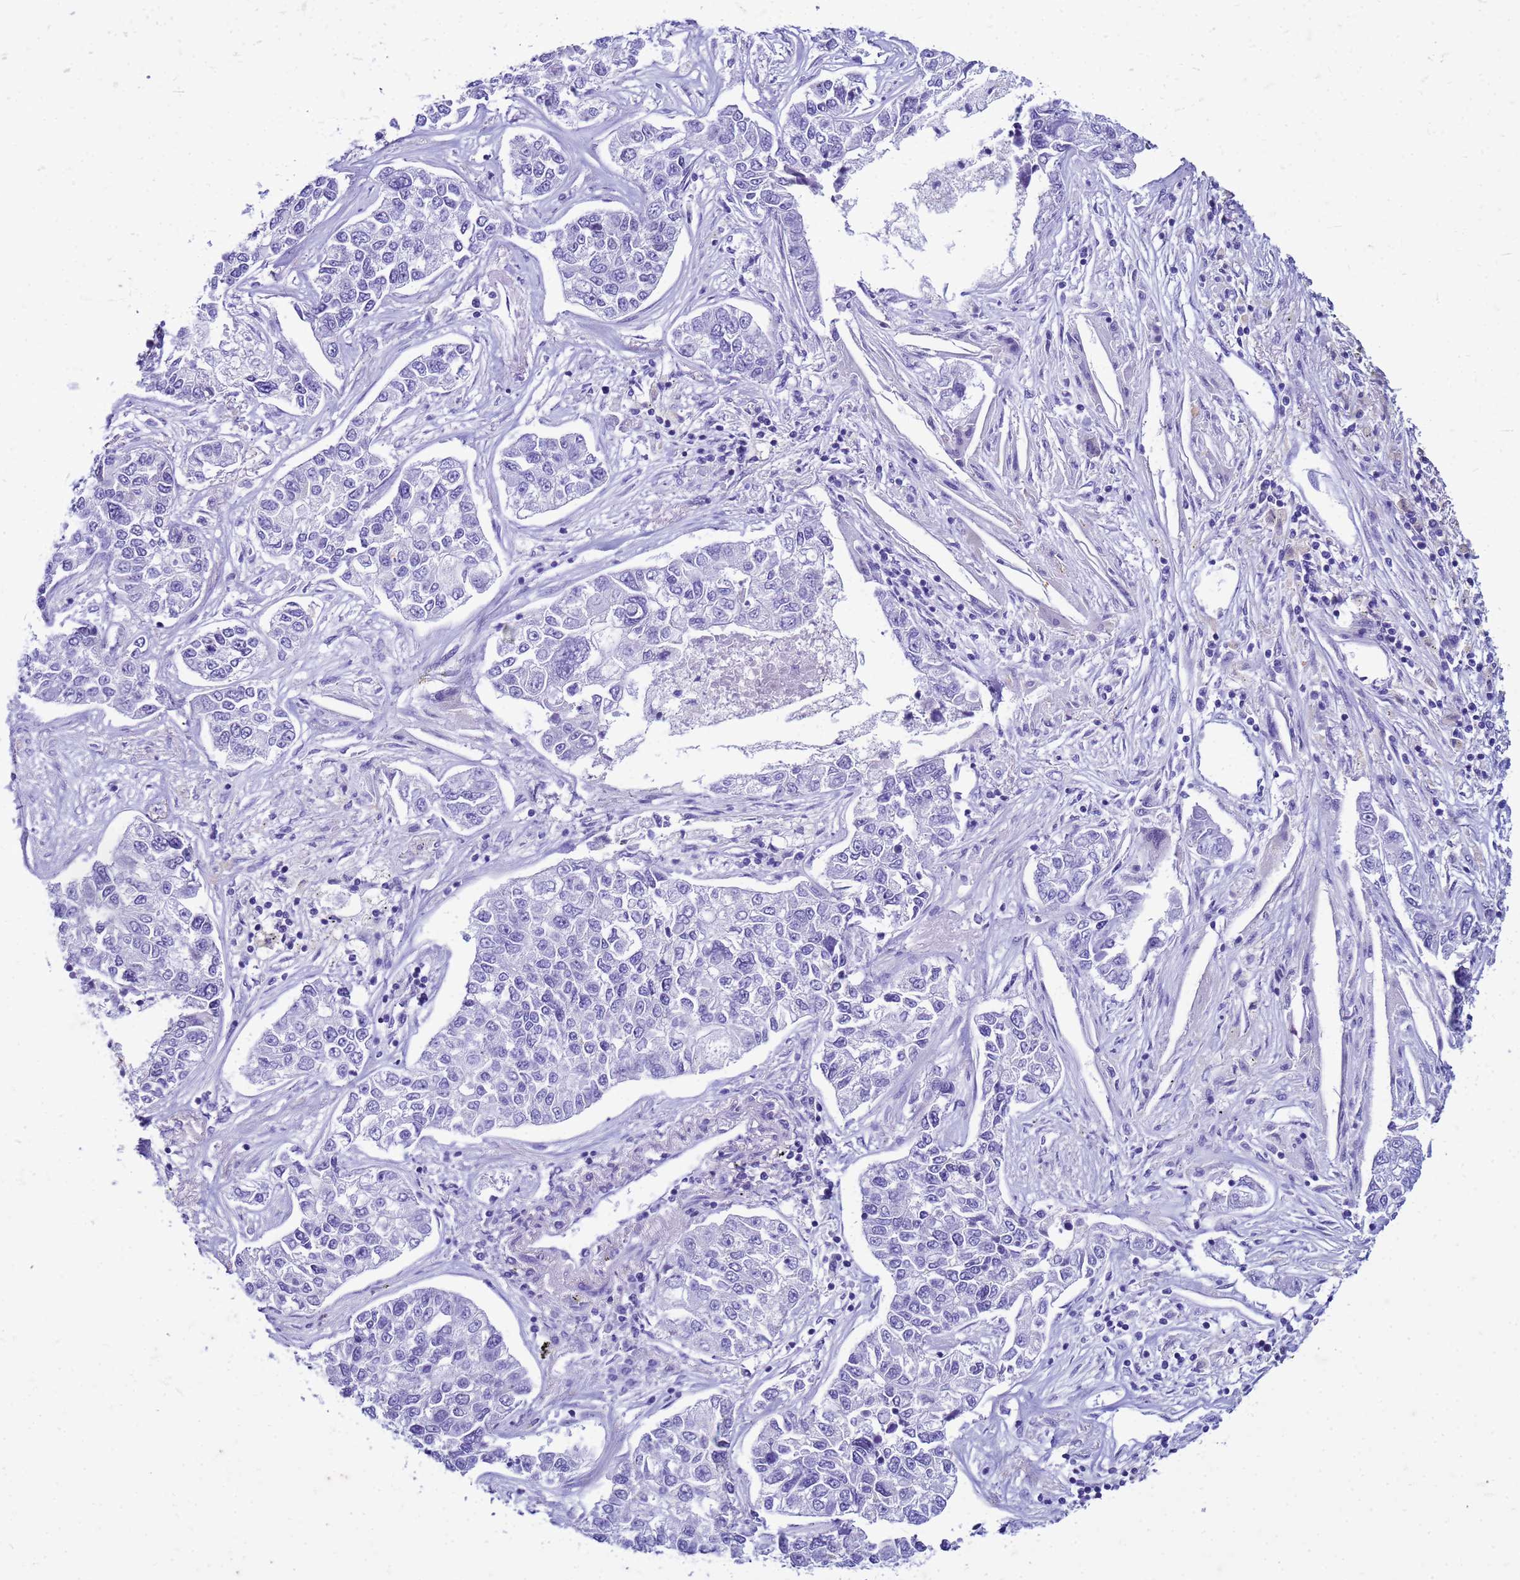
{"staining": {"intensity": "negative", "quantity": "none", "location": "none"}, "tissue": "lung cancer", "cell_type": "Tumor cells", "image_type": "cancer", "snomed": [{"axis": "morphology", "description": "Adenocarcinoma, NOS"}, {"axis": "topography", "description": "Lung"}], "caption": "Human lung adenocarcinoma stained for a protein using IHC displays no positivity in tumor cells.", "gene": "CFAP100", "patient": {"sex": "male", "age": 49}}